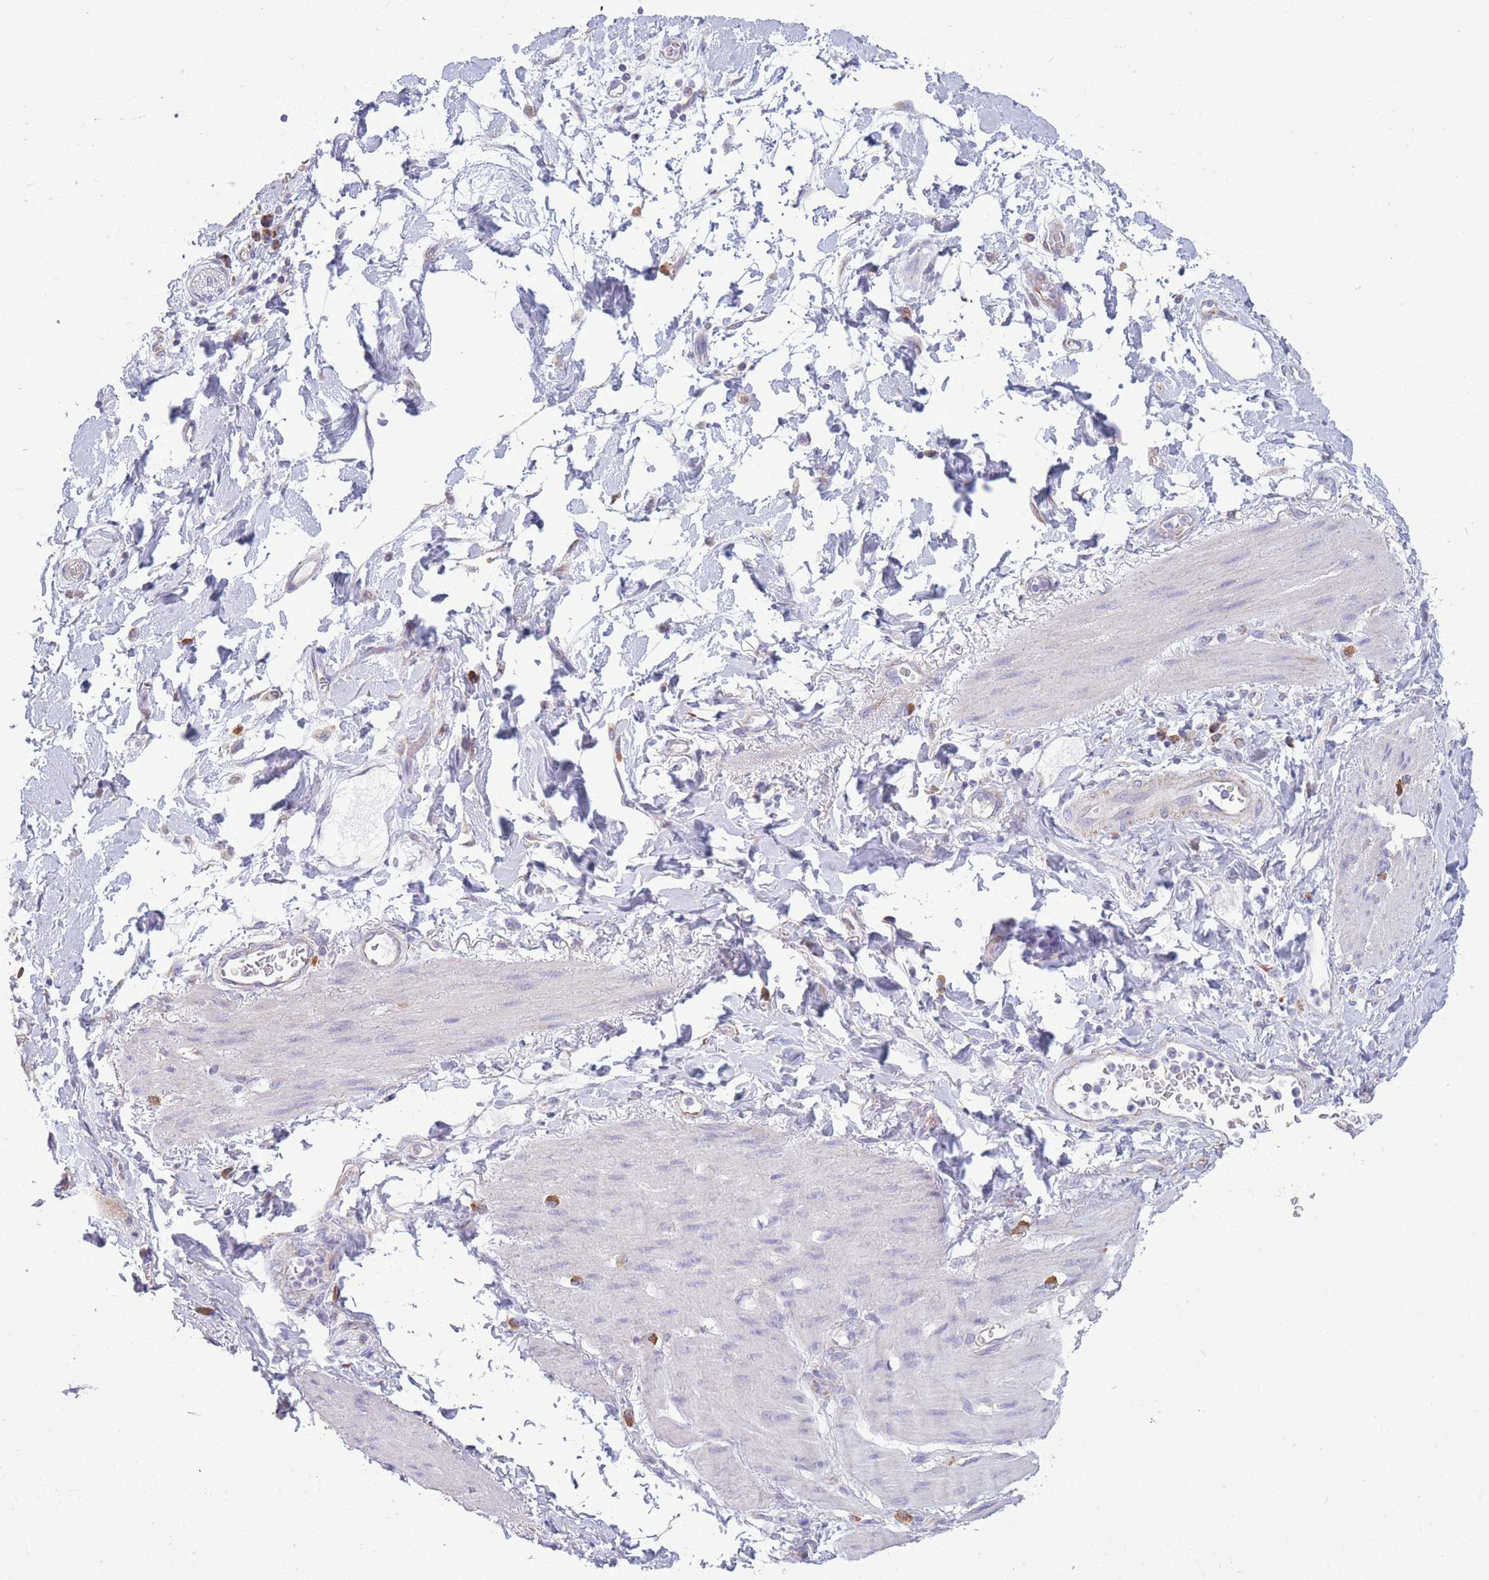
{"staining": {"intensity": "moderate", "quantity": "<25%", "location": "cytoplasmic/membranous"}, "tissue": "stomach cancer", "cell_type": "Tumor cells", "image_type": "cancer", "snomed": [{"axis": "morphology", "description": "Adenocarcinoma, NOS"}, {"axis": "topography", "description": "Stomach"}], "caption": "Moderate cytoplasmic/membranous protein positivity is appreciated in about <25% of tumor cells in stomach cancer. (Stains: DAB in brown, nuclei in blue, Microscopy: brightfield microscopy at high magnification).", "gene": "PDHA1", "patient": {"sex": "female", "age": 73}}